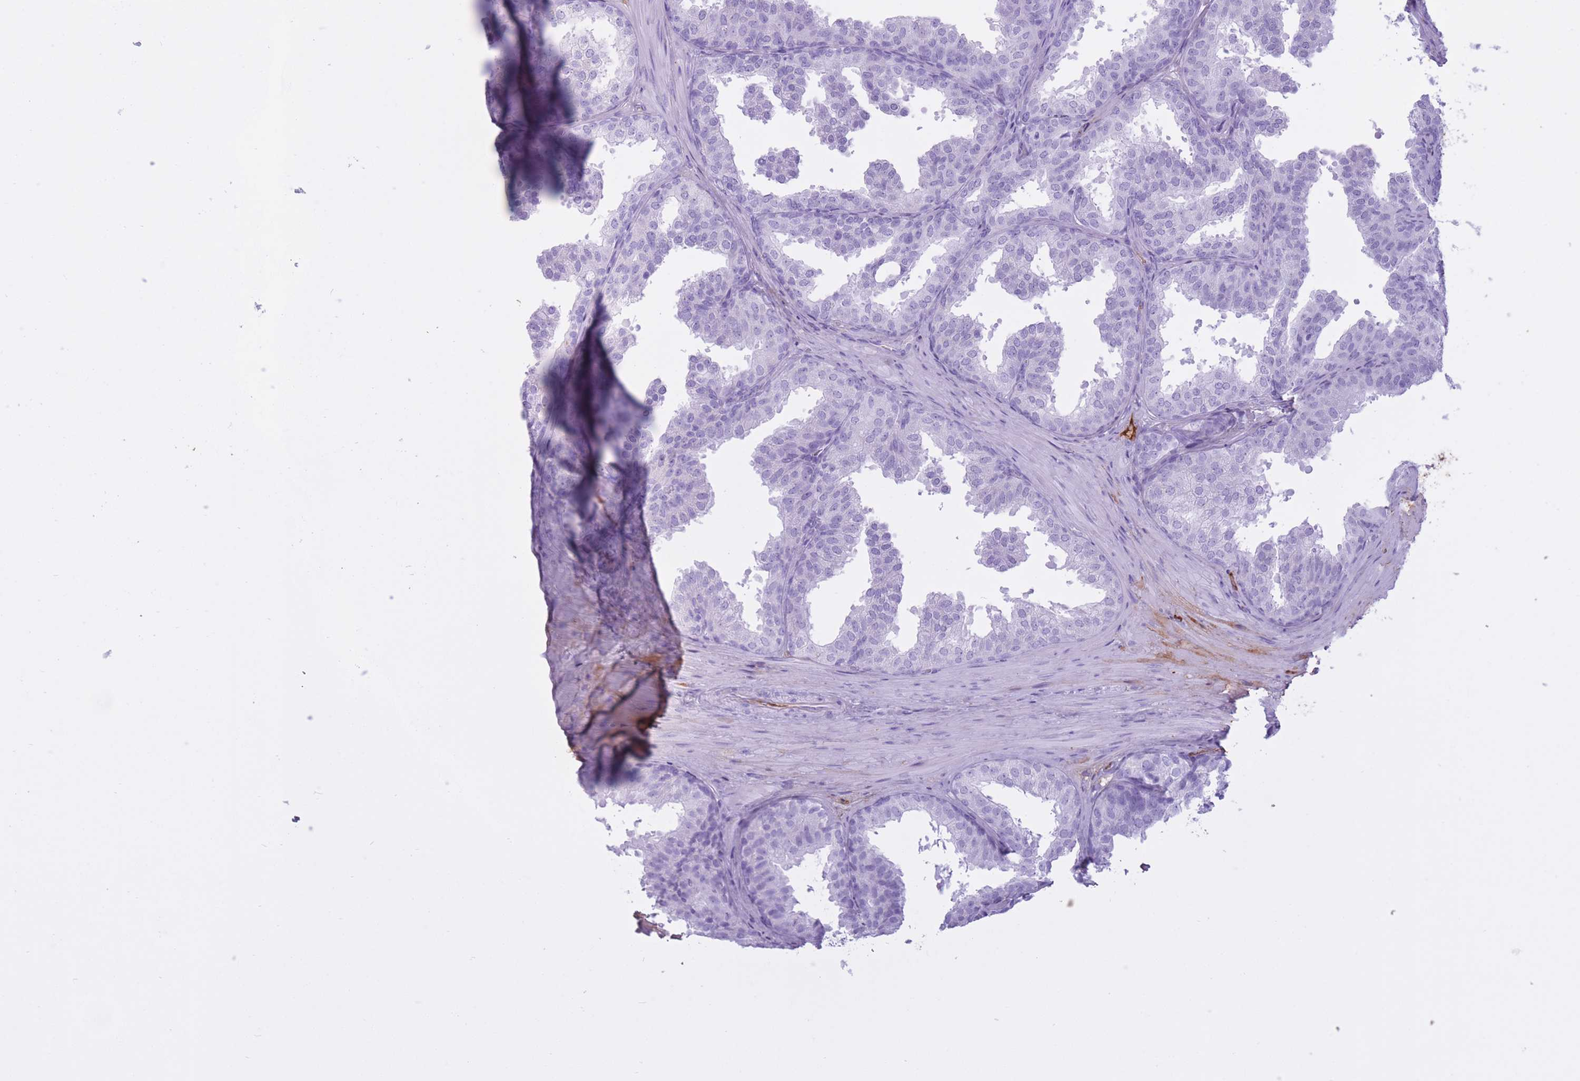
{"staining": {"intensity": "negative", "quantity": "none", "location": "none"}, "tissue": "prostate", "cell_type": "Glandular cells", "image_type": "normal", "snomed": [{"axis": "morphology", "description": "Normal tissue, NOS"}, {"axis": "topography", "description": "Prostate"}], "caption": "Protein analysis of unremarkable prostate reveals no significant expression in glandular cells.", "gene": "AP3S1", "patient": {"sex": "male", "age": 37}}